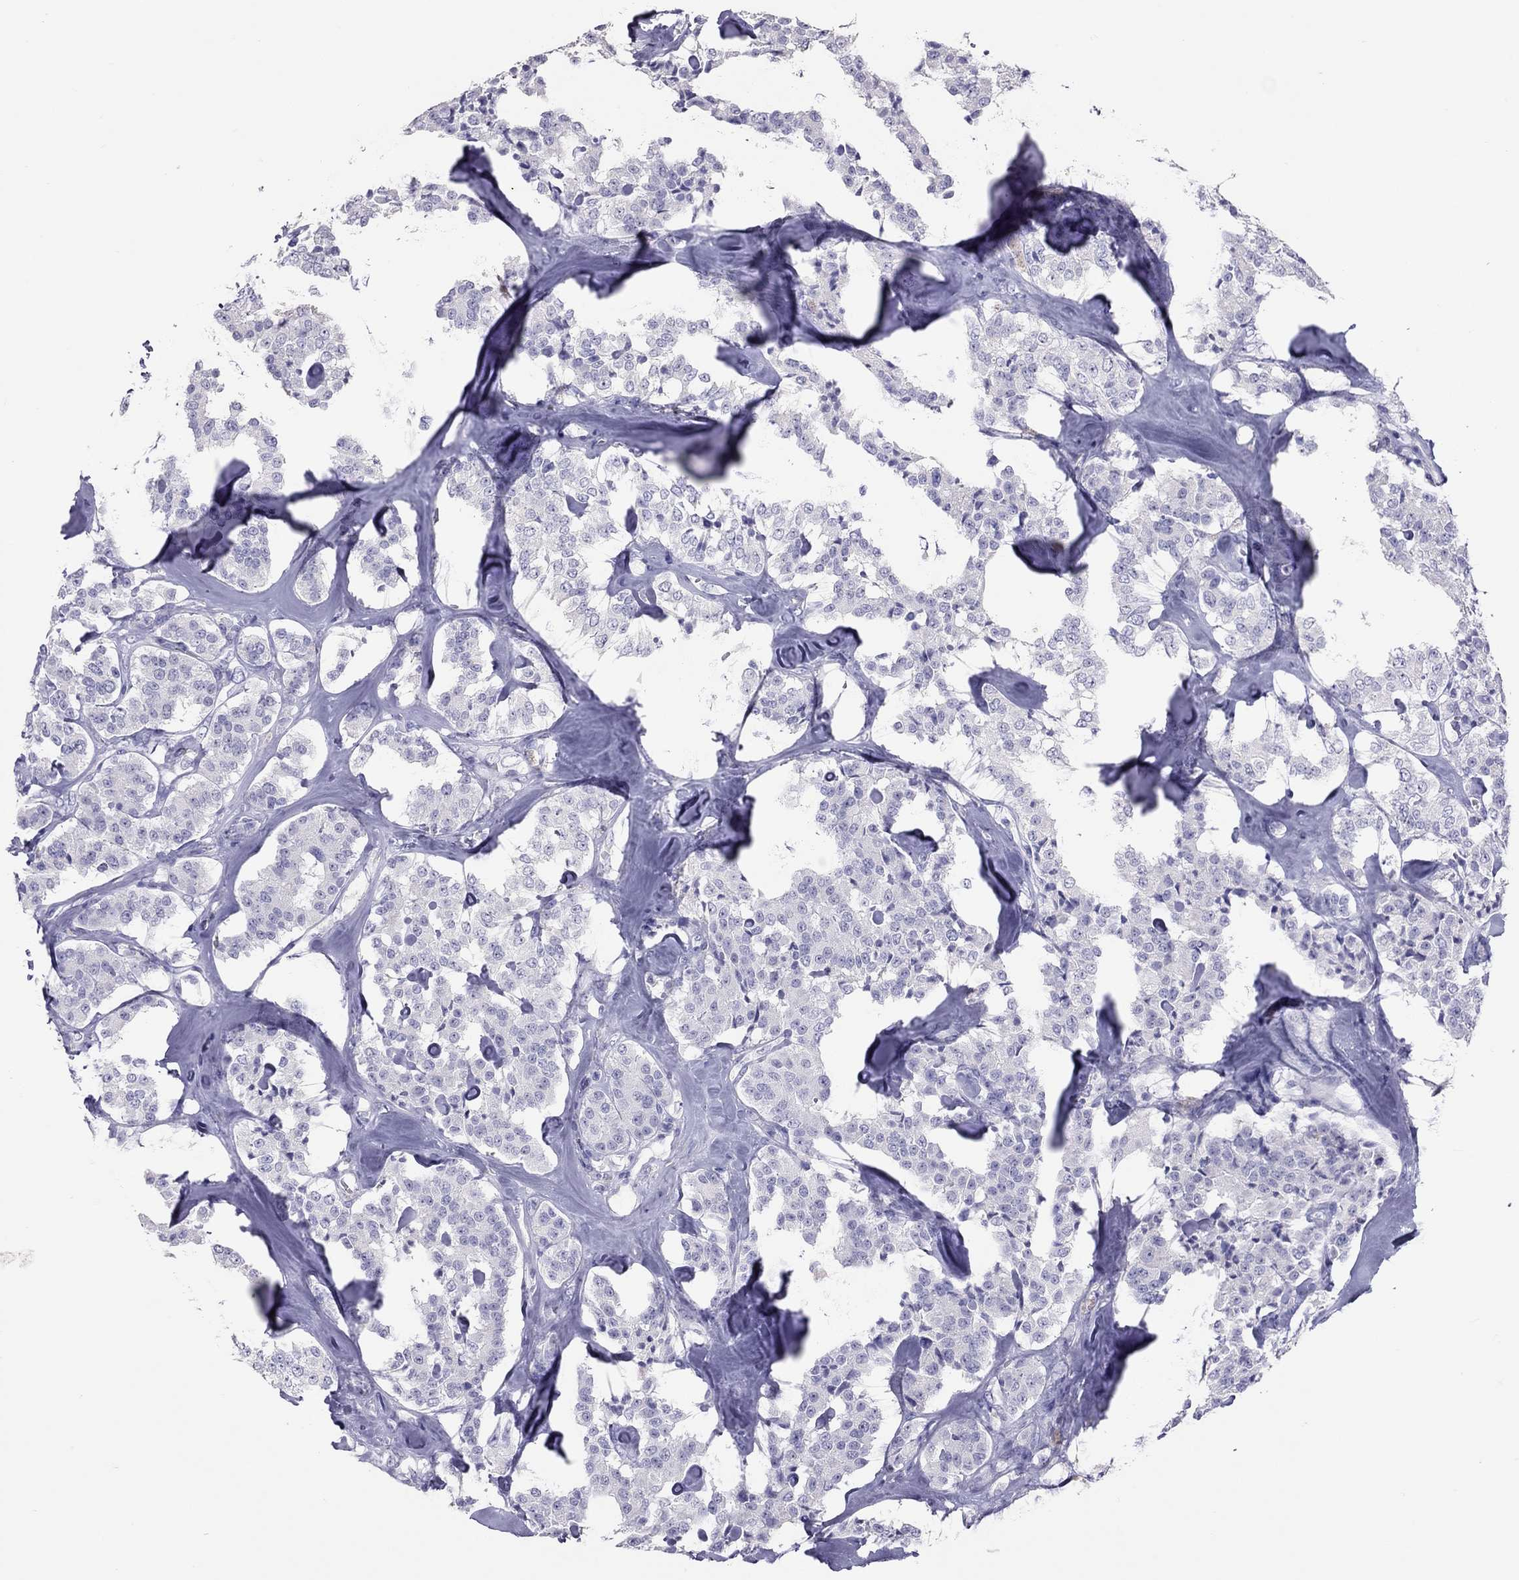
{"staining": {"intensity": "negative", "quantity": "none", "location": "none"}, "tissue": "carcinoid", "cell_type": "Tumor cells", "image_type": "cancer", "snomed": [{"axis": "morphology", "description": "Carcinoid, malignant, NOS"}, {"axis": "topography", "description": "Pancreas"}], "caption": "DAB (3,3'-diaminobenzidine) immunohistochemical staining of carcinoid (malignant) displays no significant staining in tumor cells. (Immunohistochemistry, brightfield microscopy, high magnification).", "gene": "IL17REL", "patient": {"sex": "male", "age": 41}}